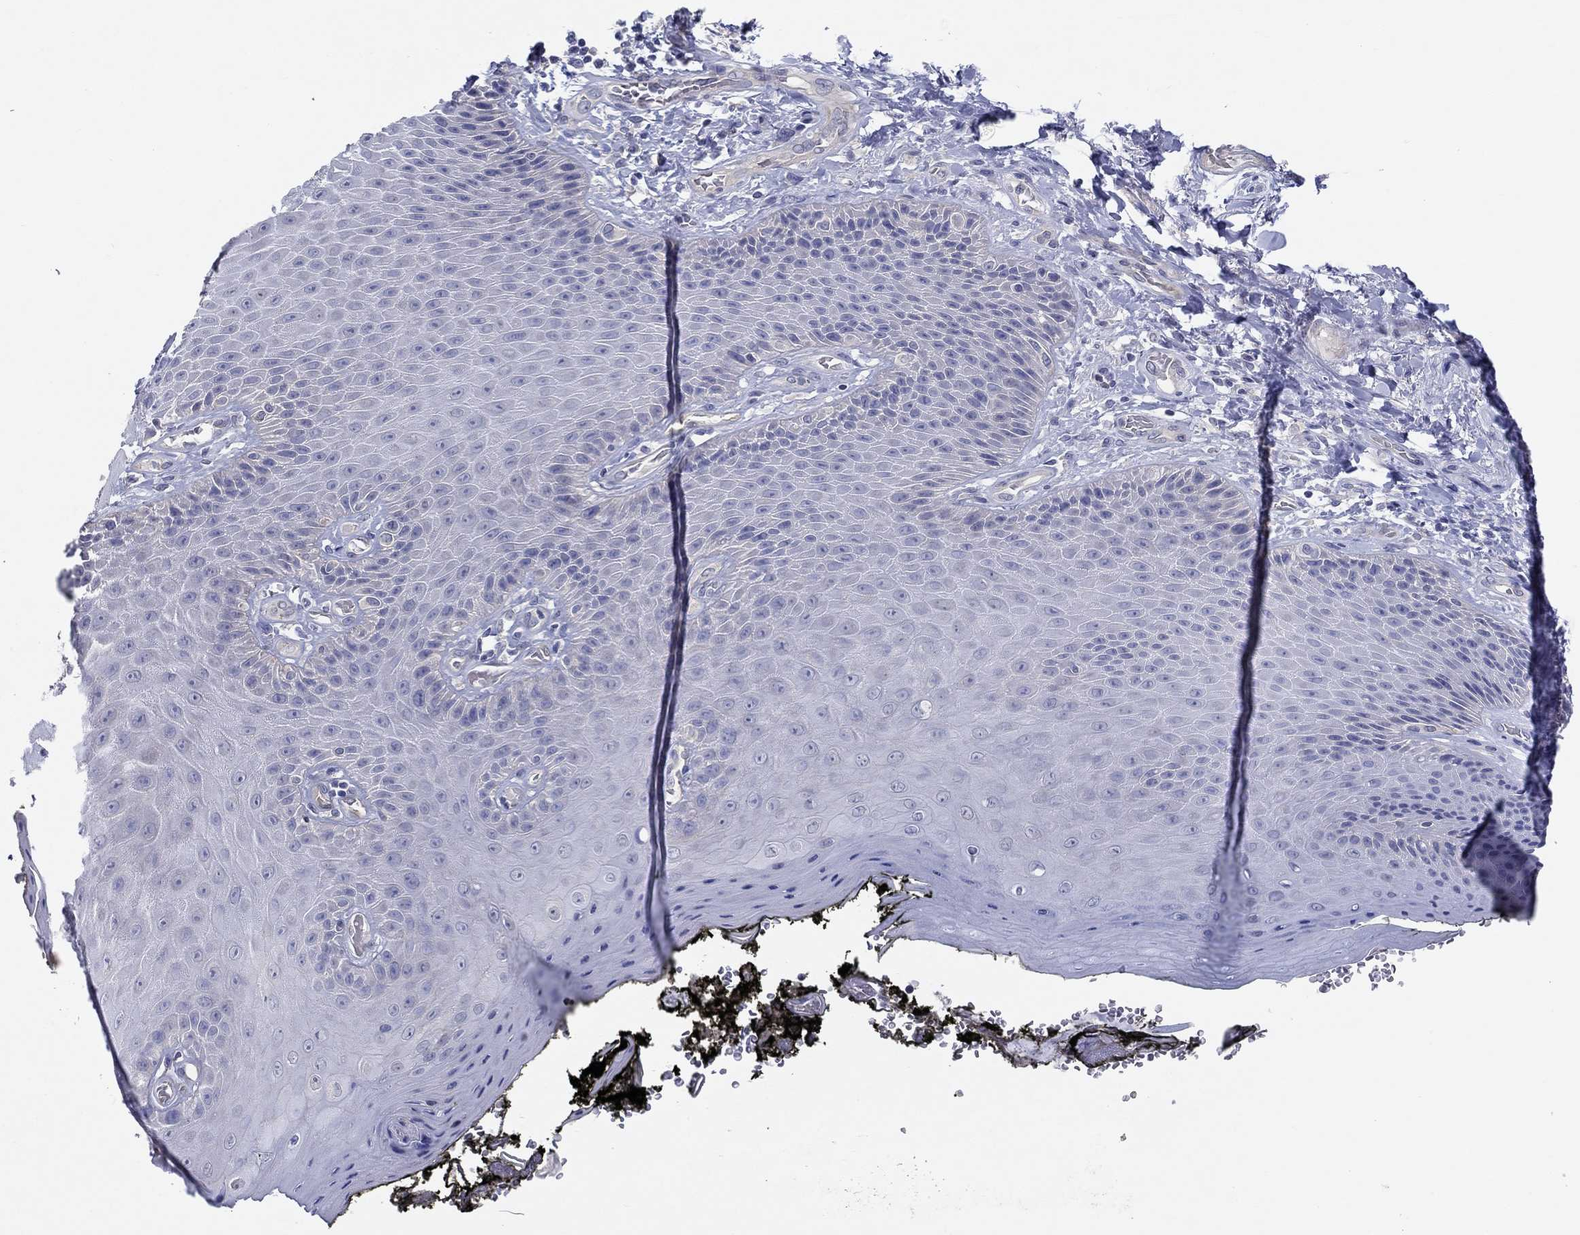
{"staining": {"intensity": "negative", "quantity": "none", "location": "none"}, "tissue": "skin", "cell_type": "Epidermal cells", "image_type": "normal", "snomed": [{"axis": "morphology", "description": "Normal tissue, NOS"}, {"axis": "topography", "description": "Anal"}, {"axis": "topography", "description": "Peripheral nerve tissue"}], "caption": "An image of human skin is negative for staining in epidermal cells.", "gene": "ERMP1", "patient": {"sex": "male", "age": 53}}